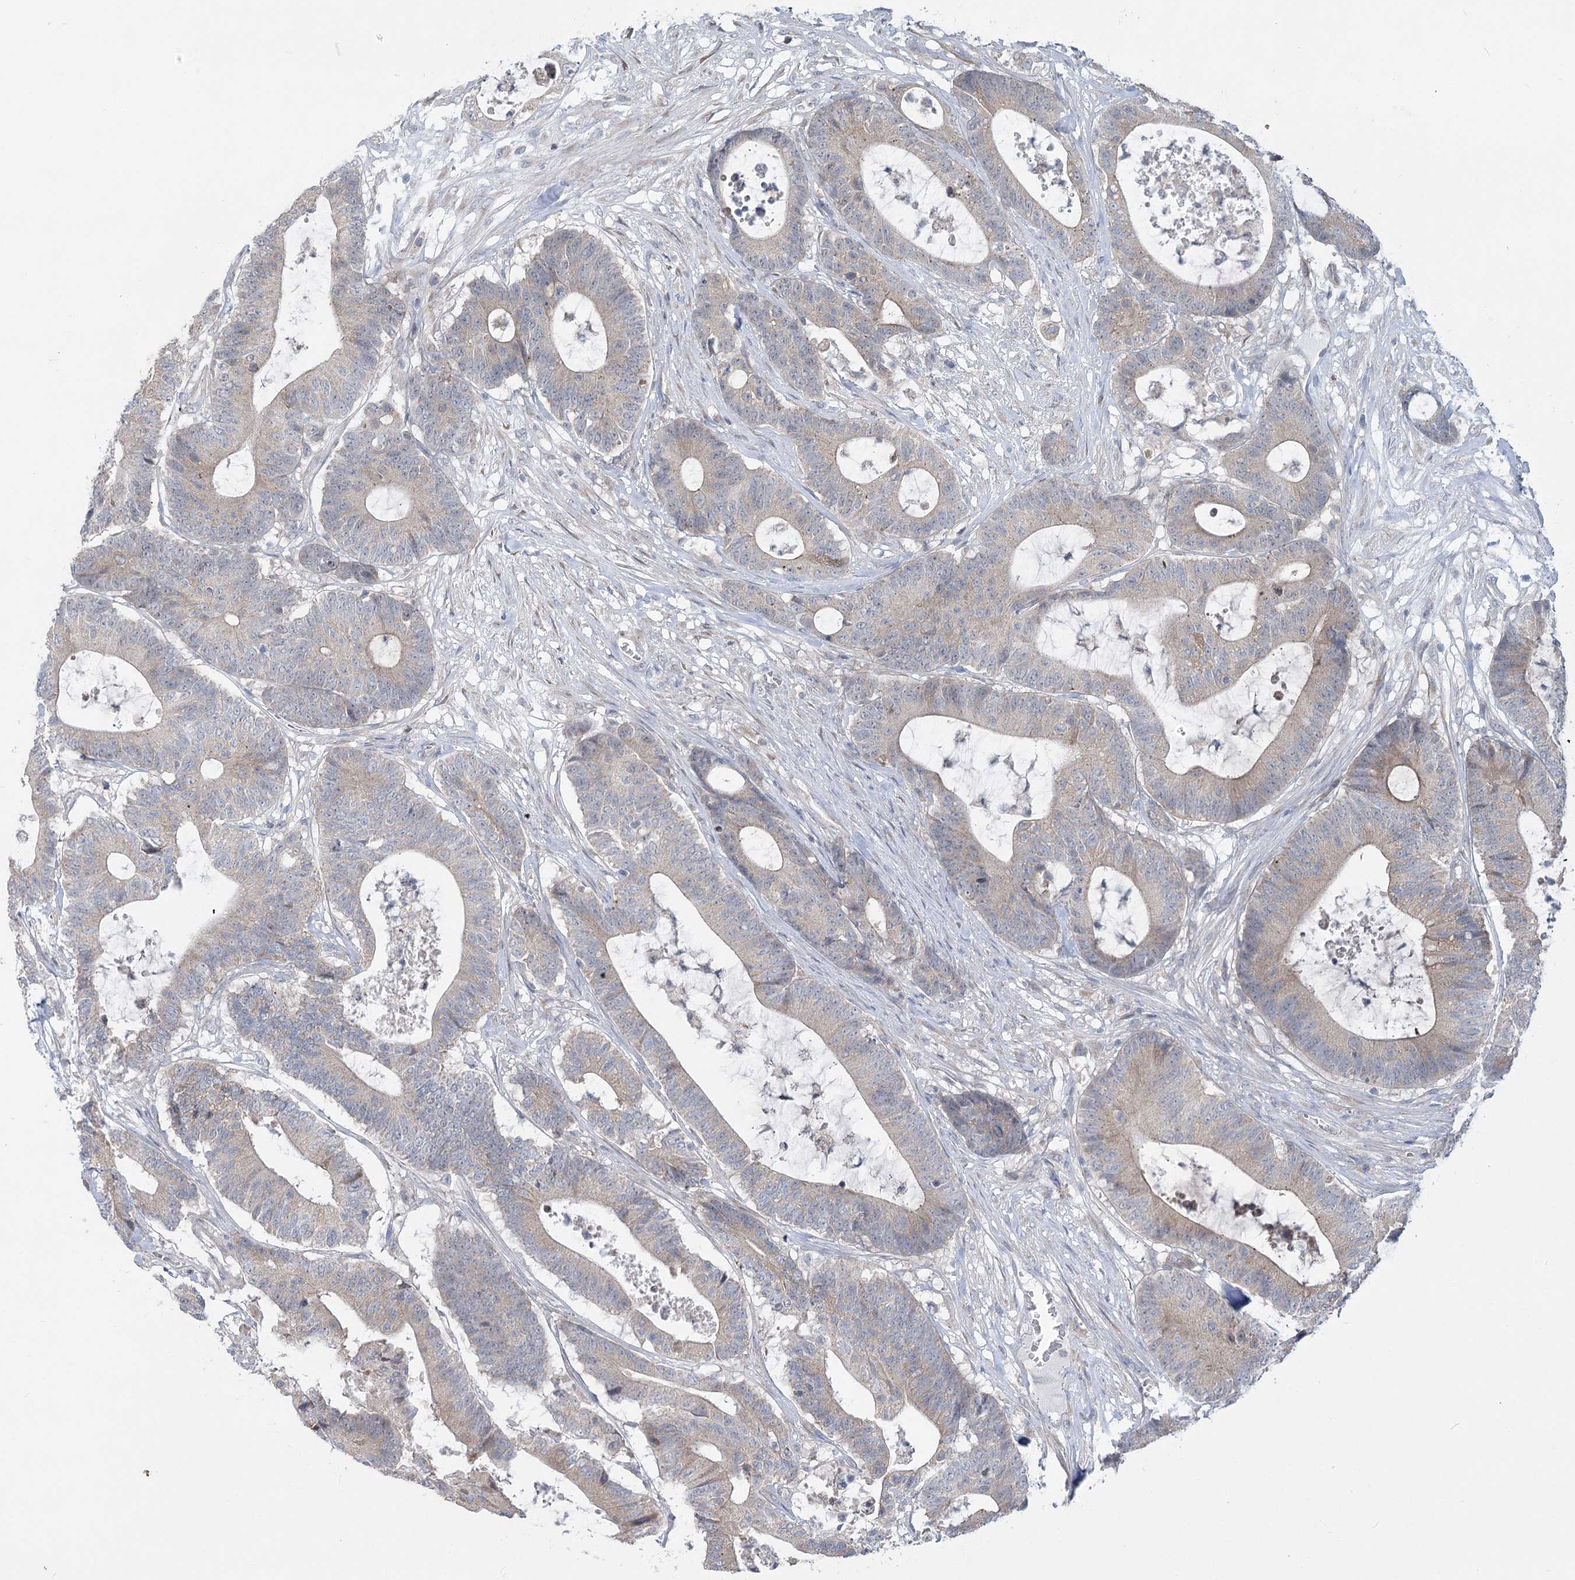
{"staining": {"intensity": "weak", "quantity": "<25%", "location": "cytoplasmic/membranous"}, "tissue": "colorectal cancer", "cell_type": "Tumor cells", "image_type": "cancer", "snomed": [{"axis": "morphology", "description": "Adenocarcinoma, NOS"}, {"axis": "topography", "description": "Colon"}], "caption": "Adenocarcinoma (colorectal) was stained to show a protein in brown. There is no significant expression in tumor cells. (DAB immunohistochemistry visualized using brightfield microscopy, high magnification).", "gene": "PLA2G12A", "patient": {"sex": "female", "age": 84}}